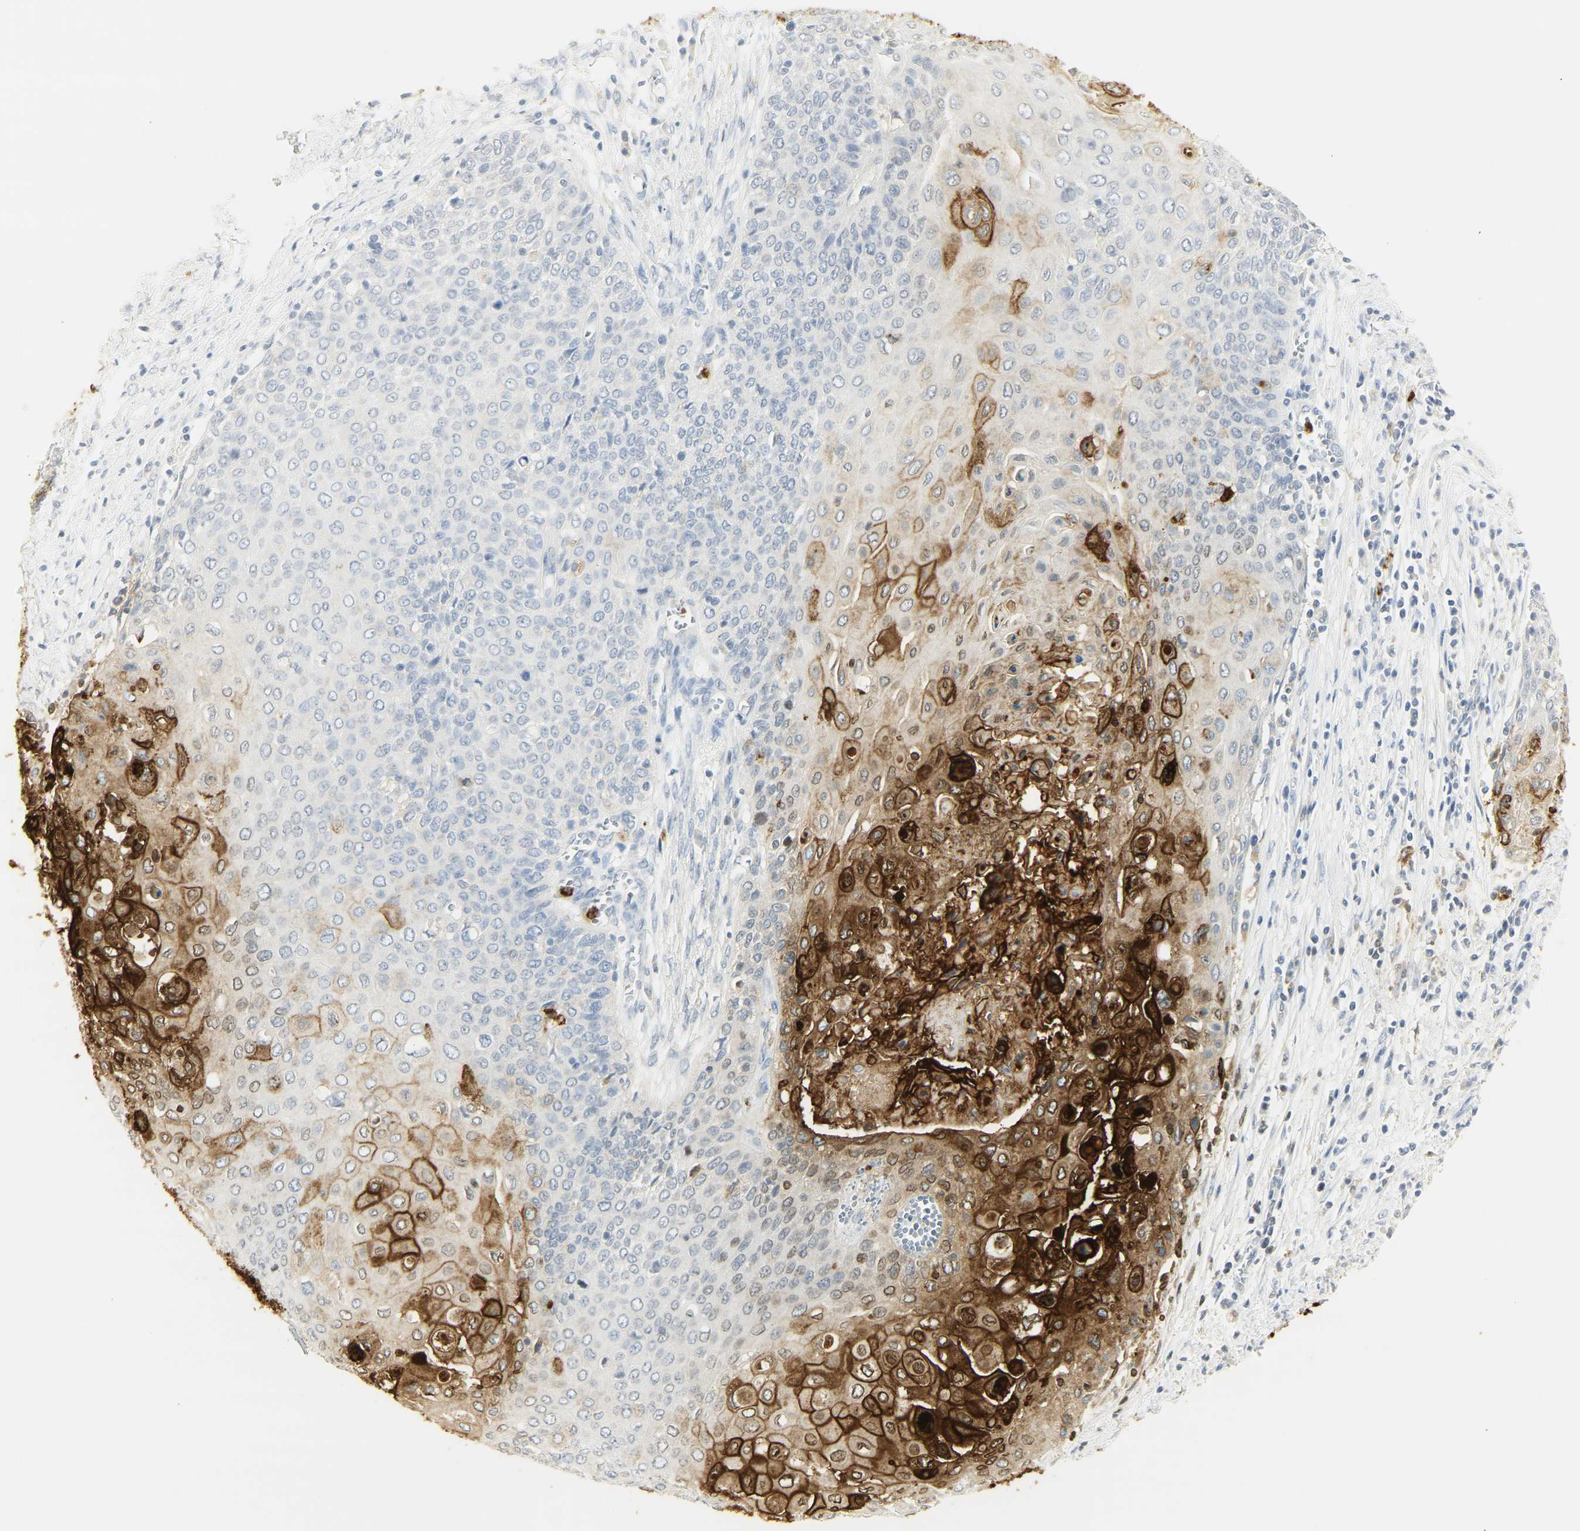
{"staining": {"intensity": "strong", "quantity": "<25%", "location": "cytoplasmic/membranous"}, "tissue": "cervical cancer", "cell_type": "Tumor cells", "image_type": "cancer", "snomed": [{"axis": "morphology", "description": "Squamous cell carcinoma, NOS"}, {"axis": "topography", "description": "Cervix"}], "caption": "Immunohistochemical staining of squamous cell carcinoma (cervical) demonstrates medium levels of strong cytoplasmic/membranous protein expression in approximately <25% of tumor cells.", "gene": "CEACAM5", "patient": {"sex": "female", "age": 39}}